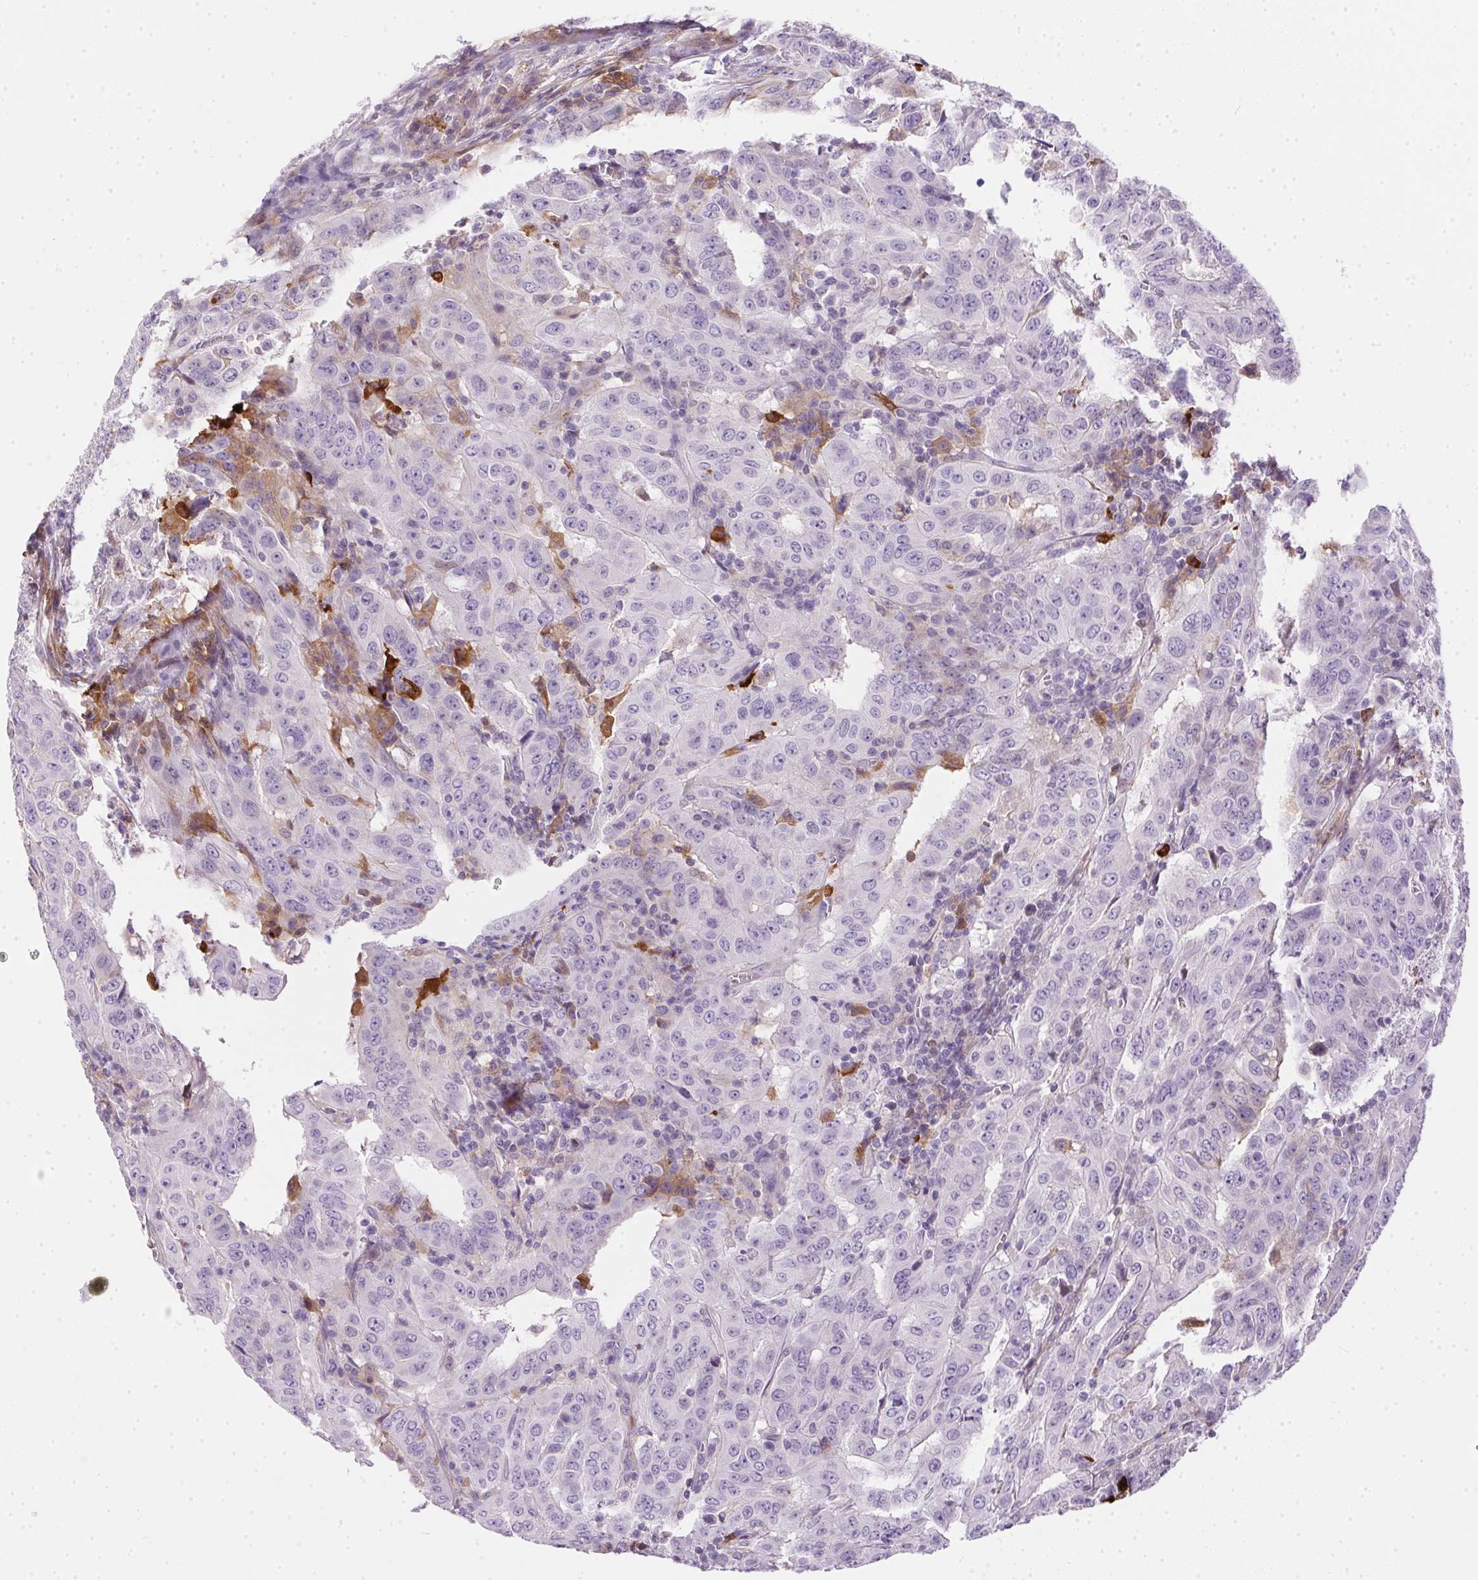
{"staining": {"intensity": "negative", "quantity": "none", "location": "none"}, "tissue": "pancreatic cancer", "cell_type": "Tumor cells", "image_type": "cancer", "snomed": [{"axis": "morphology", "description": "Adenocarcinoma, NOS"}, {"axis": "topography", "description": "Pancreas"}], "caption": "The histopathology image demonstrates no staining of tumor cells in pancreatic cancer (adenocarcinoma).", "gene": "ORM1", "patient": {"sex": "male", "age": 63}}